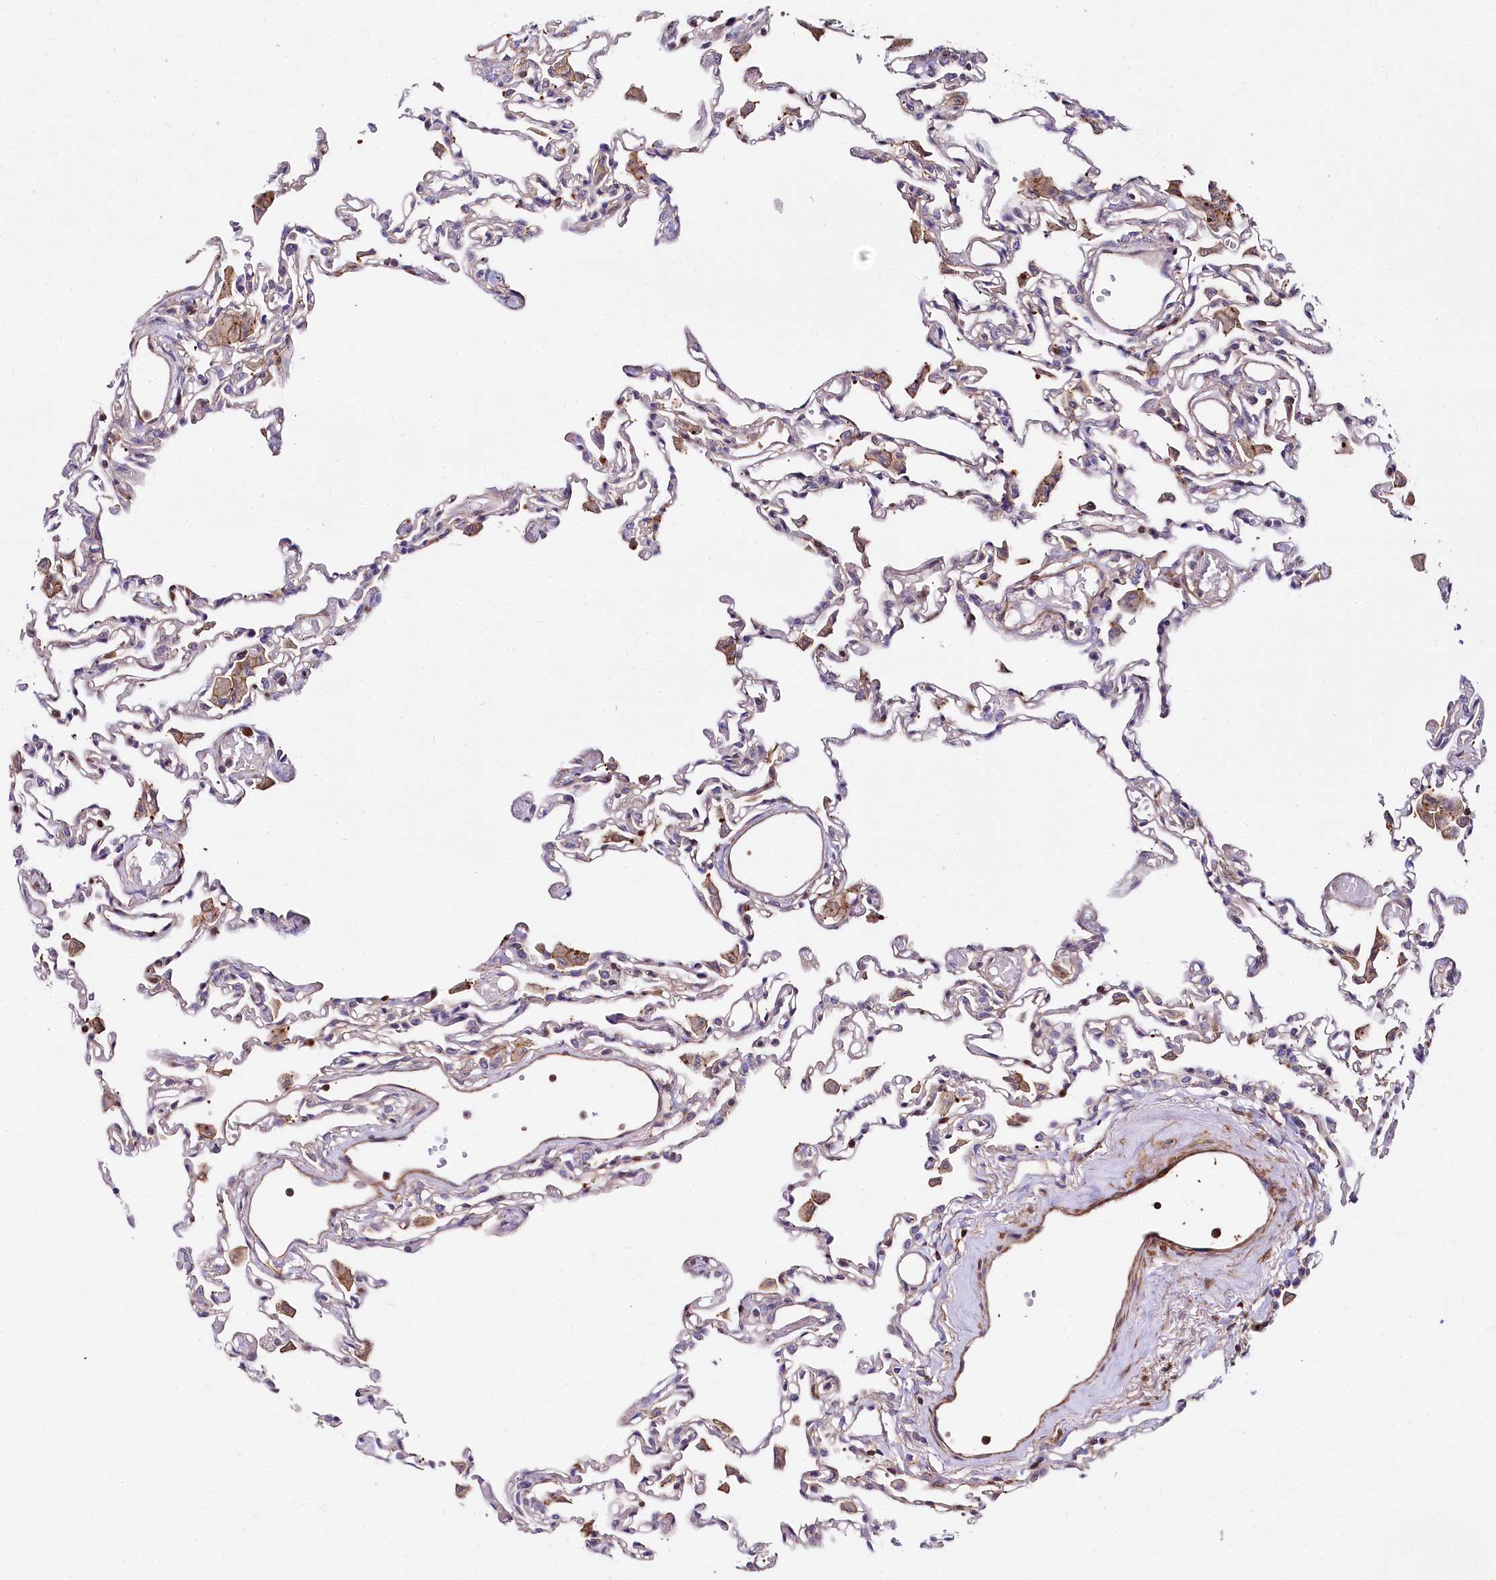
{"staining": {"intensity": "negative", "quantity": "none", "location": "none"}, "tissue": "lung", "cell_type": "Alveolar cells", "image_type": "normal", "snomed": [{"axis": "morphology", "description": "Normal tissue, NOS"}, {"axis": "topography", "description": "Bronchus"}, {"axis": "topography", "description": "Lung"}], "caption": "Lung was stained to show a protein in brown. There is no significant staining in alveolar cells. Nuclei are stained in blue.", "gene": "FCHSD2", "patient": {"sex": "female", "age": 49}}